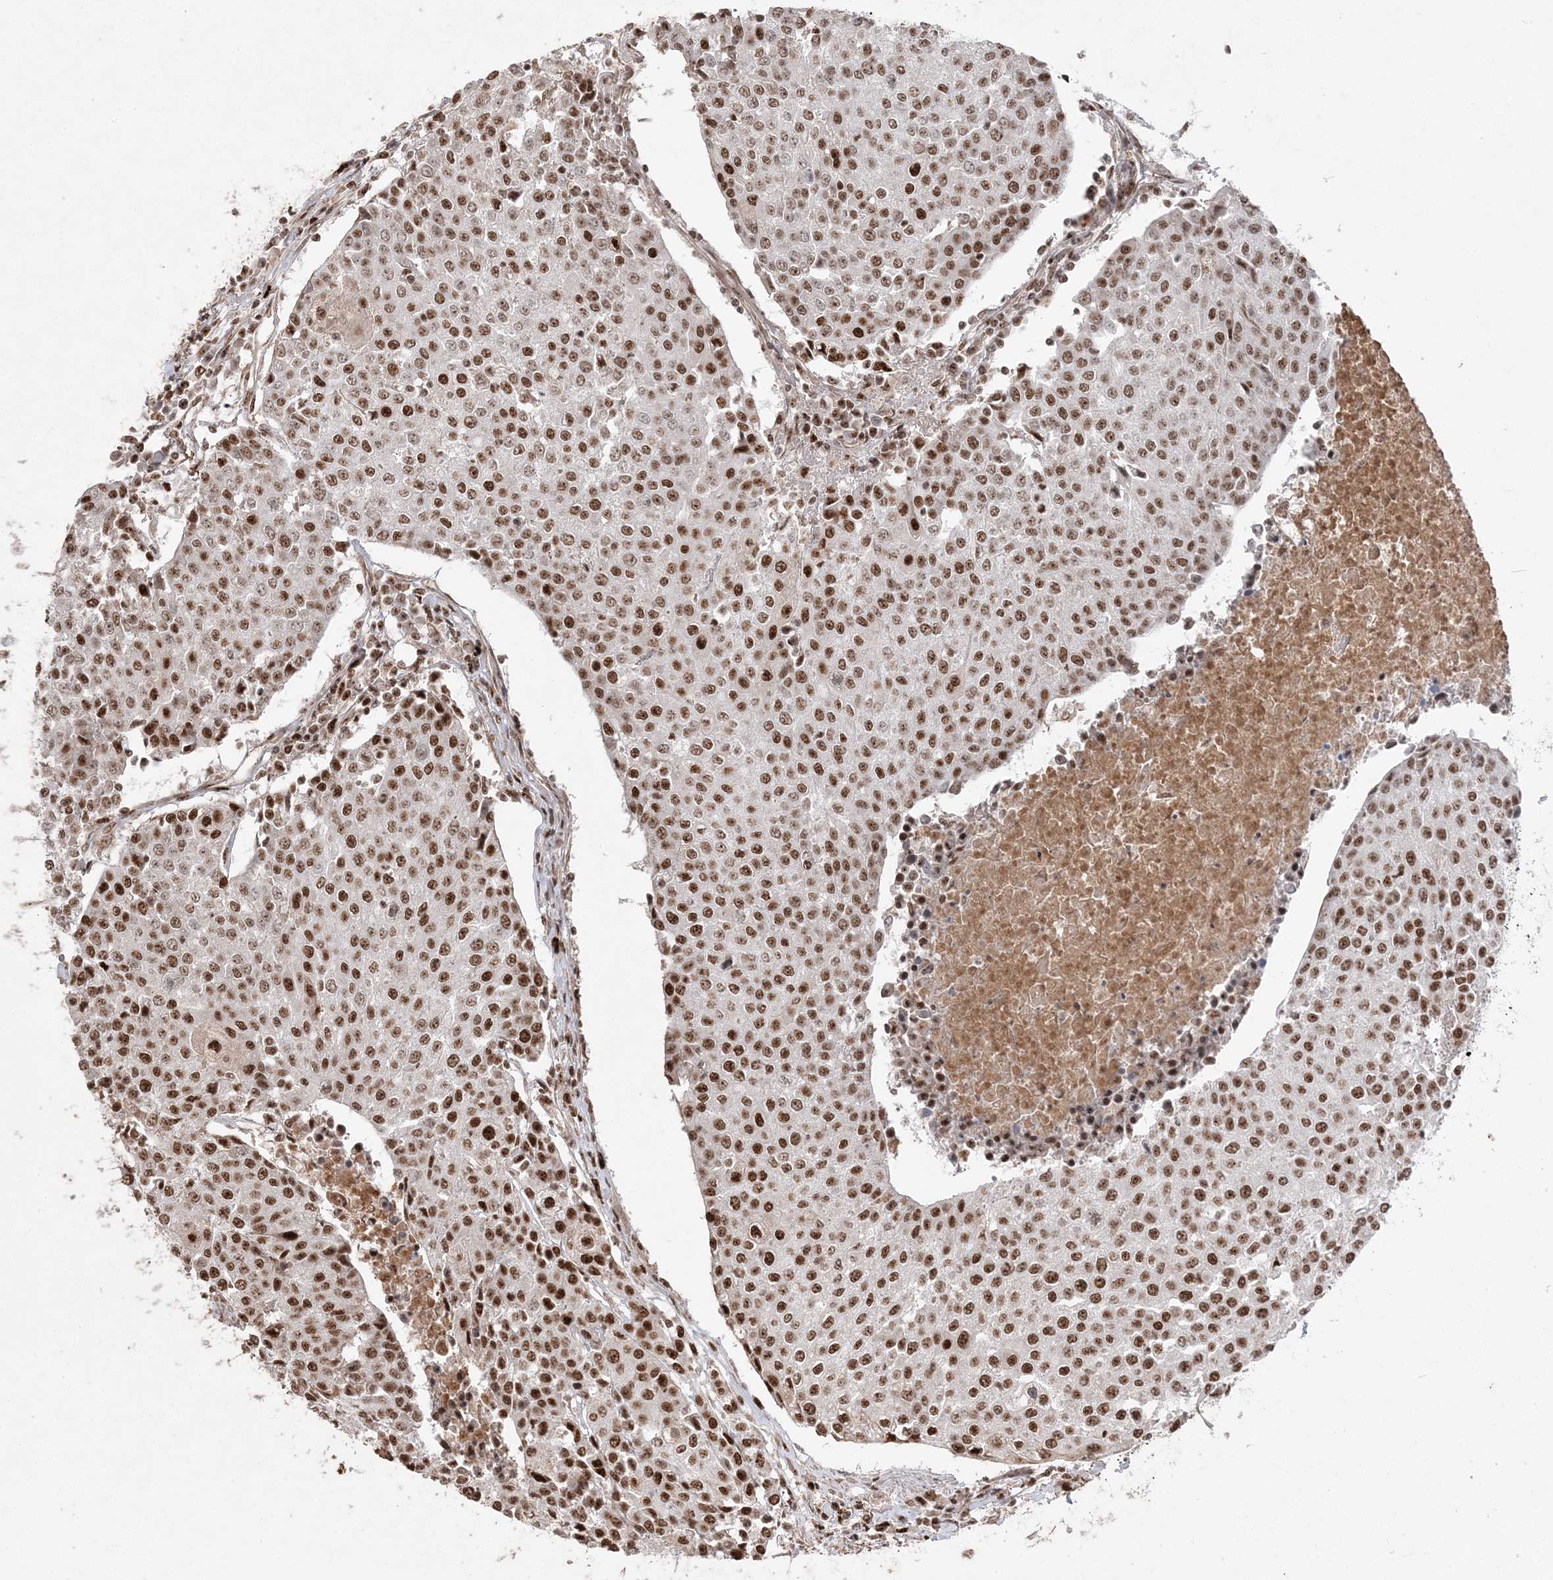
{"staining": {"intensity": "strong", "quantity": ">75%", "location": "nuclear"}, "tissue": "urothelial cancer", "cell_type": "Tumor cells", "image_type": "cancer", "snomed": [{"axis": "morphology", "description": "Urothelial carcinoma, High grade"}, {"axis": "topography", "description": "Urinary bladder"}], "caption": "Strong nuclear staining is seen in about >75% of tumor cells in urothelial cancer. The staining was performed using DAB (3,3'-diaminobenzidine) to visualize the protein expression in brown, while the nuclei were stained in blue with hematoxylin (Magnification: 20x).", "gene": "RBM17", "patient": {"sex": "female", "age": 85}}